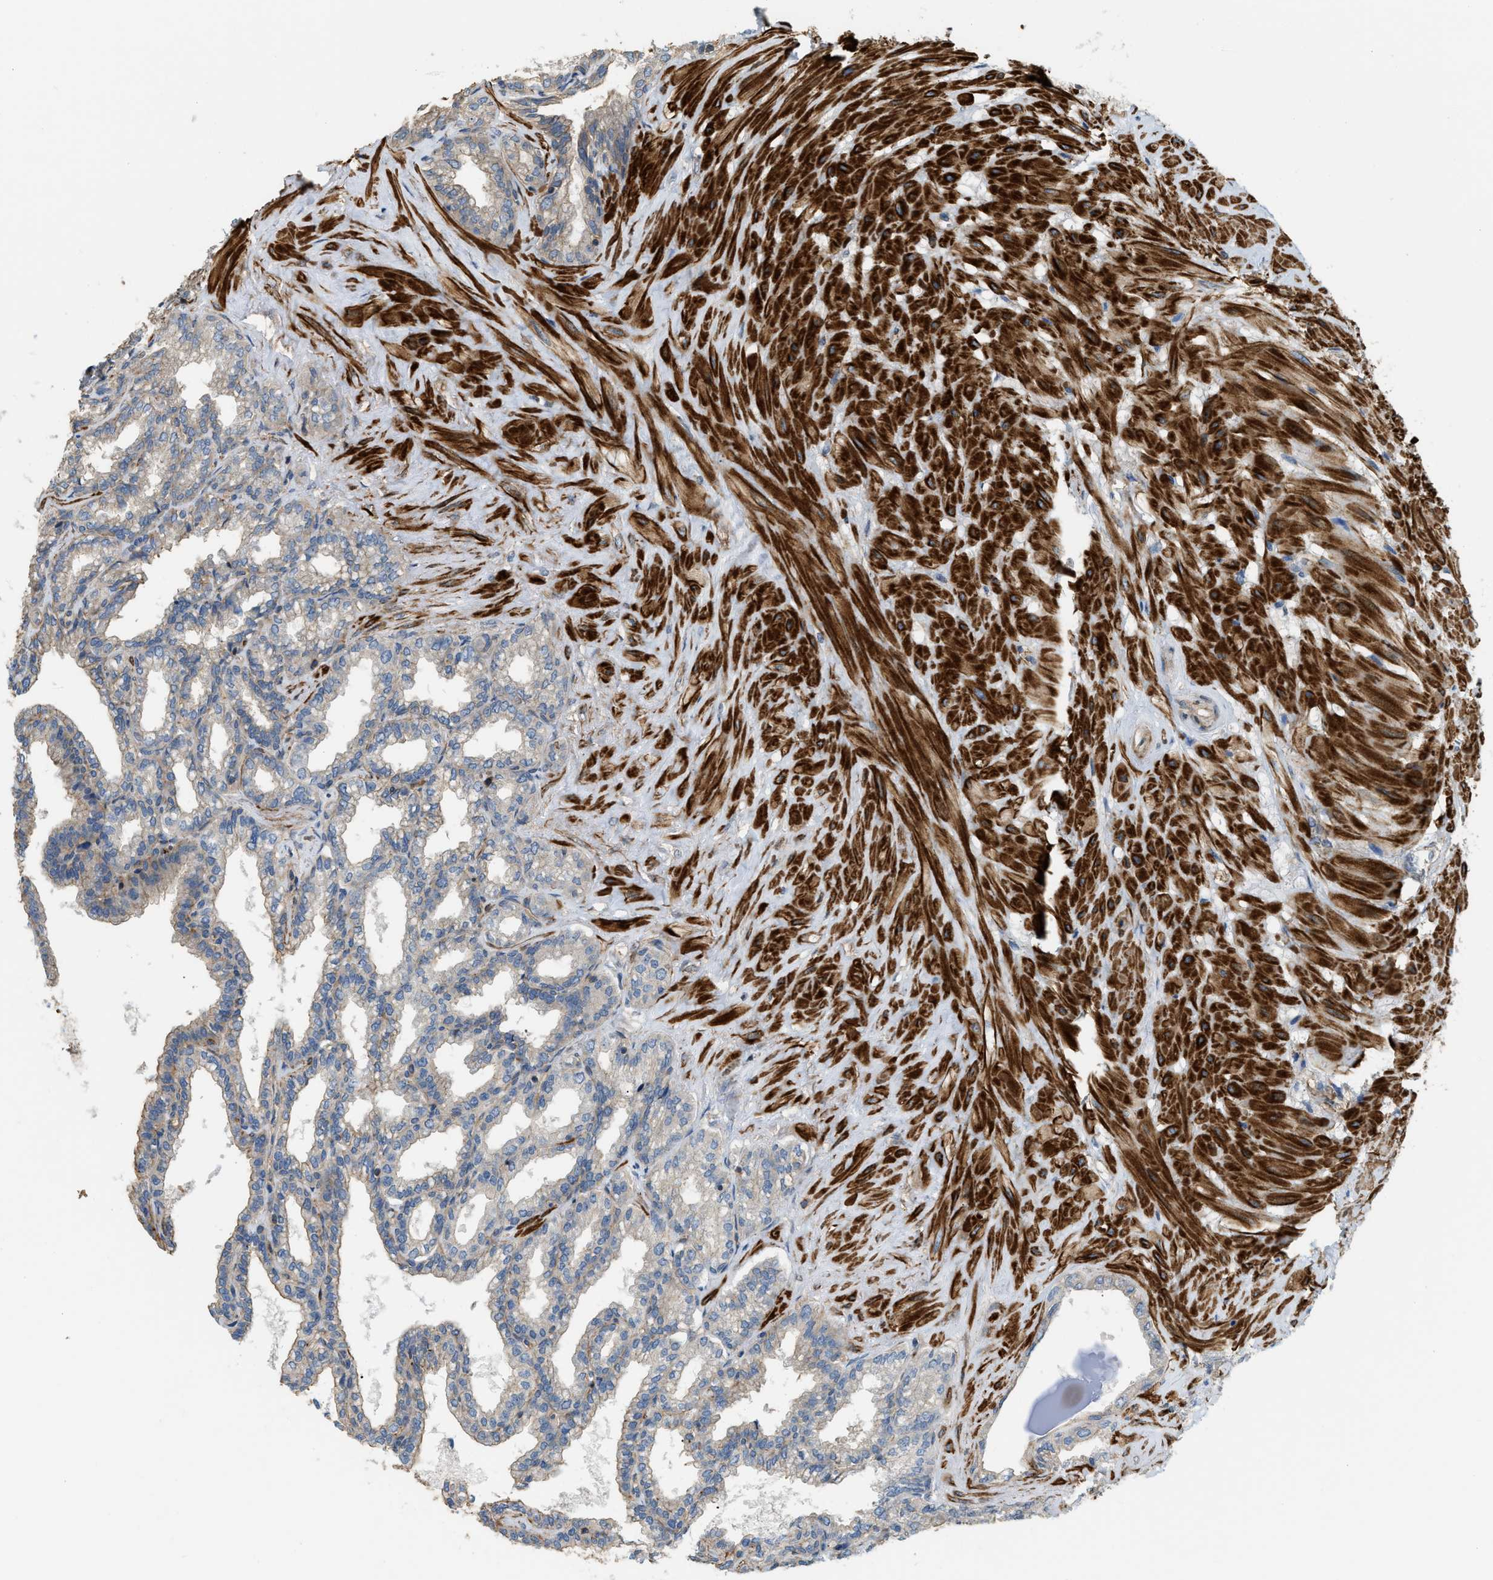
{"staining": {"intensity": "negative", "quantity": "none", "location": "none"}, "tissue": "seminal vesicle", "cell_type": "Glandular cells", "image_type": "normal", "snomed": [{"axis": "morphology", "description": "Normal tissue, NOS"}, {"axis": "topography", "description": "Seminal veicle"}], "caption": "DAB immunohistochemical staining of benign human seminal vesicle displays no significant staining in glandular cells. (Immunohistochemistry (ihc), brightfield microscopy, high magnification).", "gene": "BTN3A2", "patient": {"sex": "male", "age": 46}}